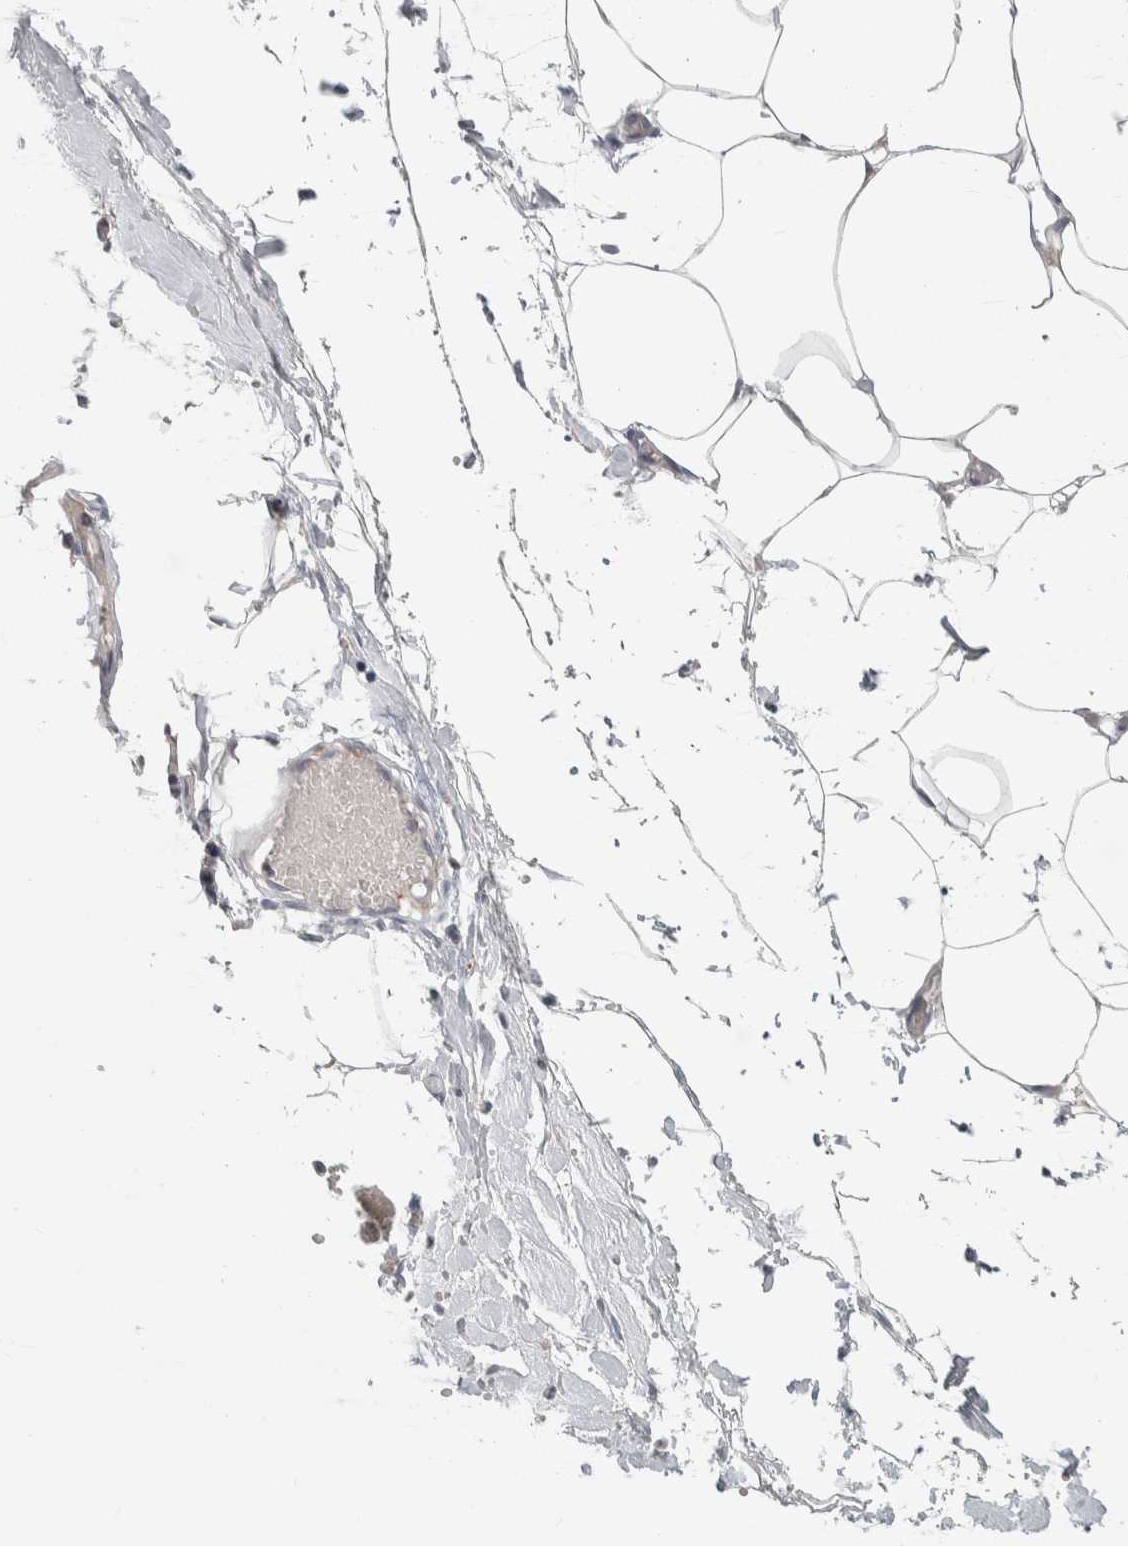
{"staining": {"intensity": "negative", "quantity": "none", "location": "none"}, "tissue": "adipose tissue", "cell_type": "Adipocytes", "image_type": "normal", "snomed": [{"axis": "morphology", "description": "Normal tissue, NOS"}, {"axis": "morphology", "description": "Adenocarcinoma, NOS"}, {"axis": "topography", "description": "Colon"}, {"axis": "topography", "description": "Peripheral nerve tissue"}], "caption": "High magnification brightfield microscopy of normal adipose tissue stained with DAB (brown) and counterstained with hematoxylin (blue): adipocytes show no significant staining. (DAB immunohistochemistry (IHC), high magnification).", "gene": "ZNF862", "patient": {"sex": "male", "age": 14}}